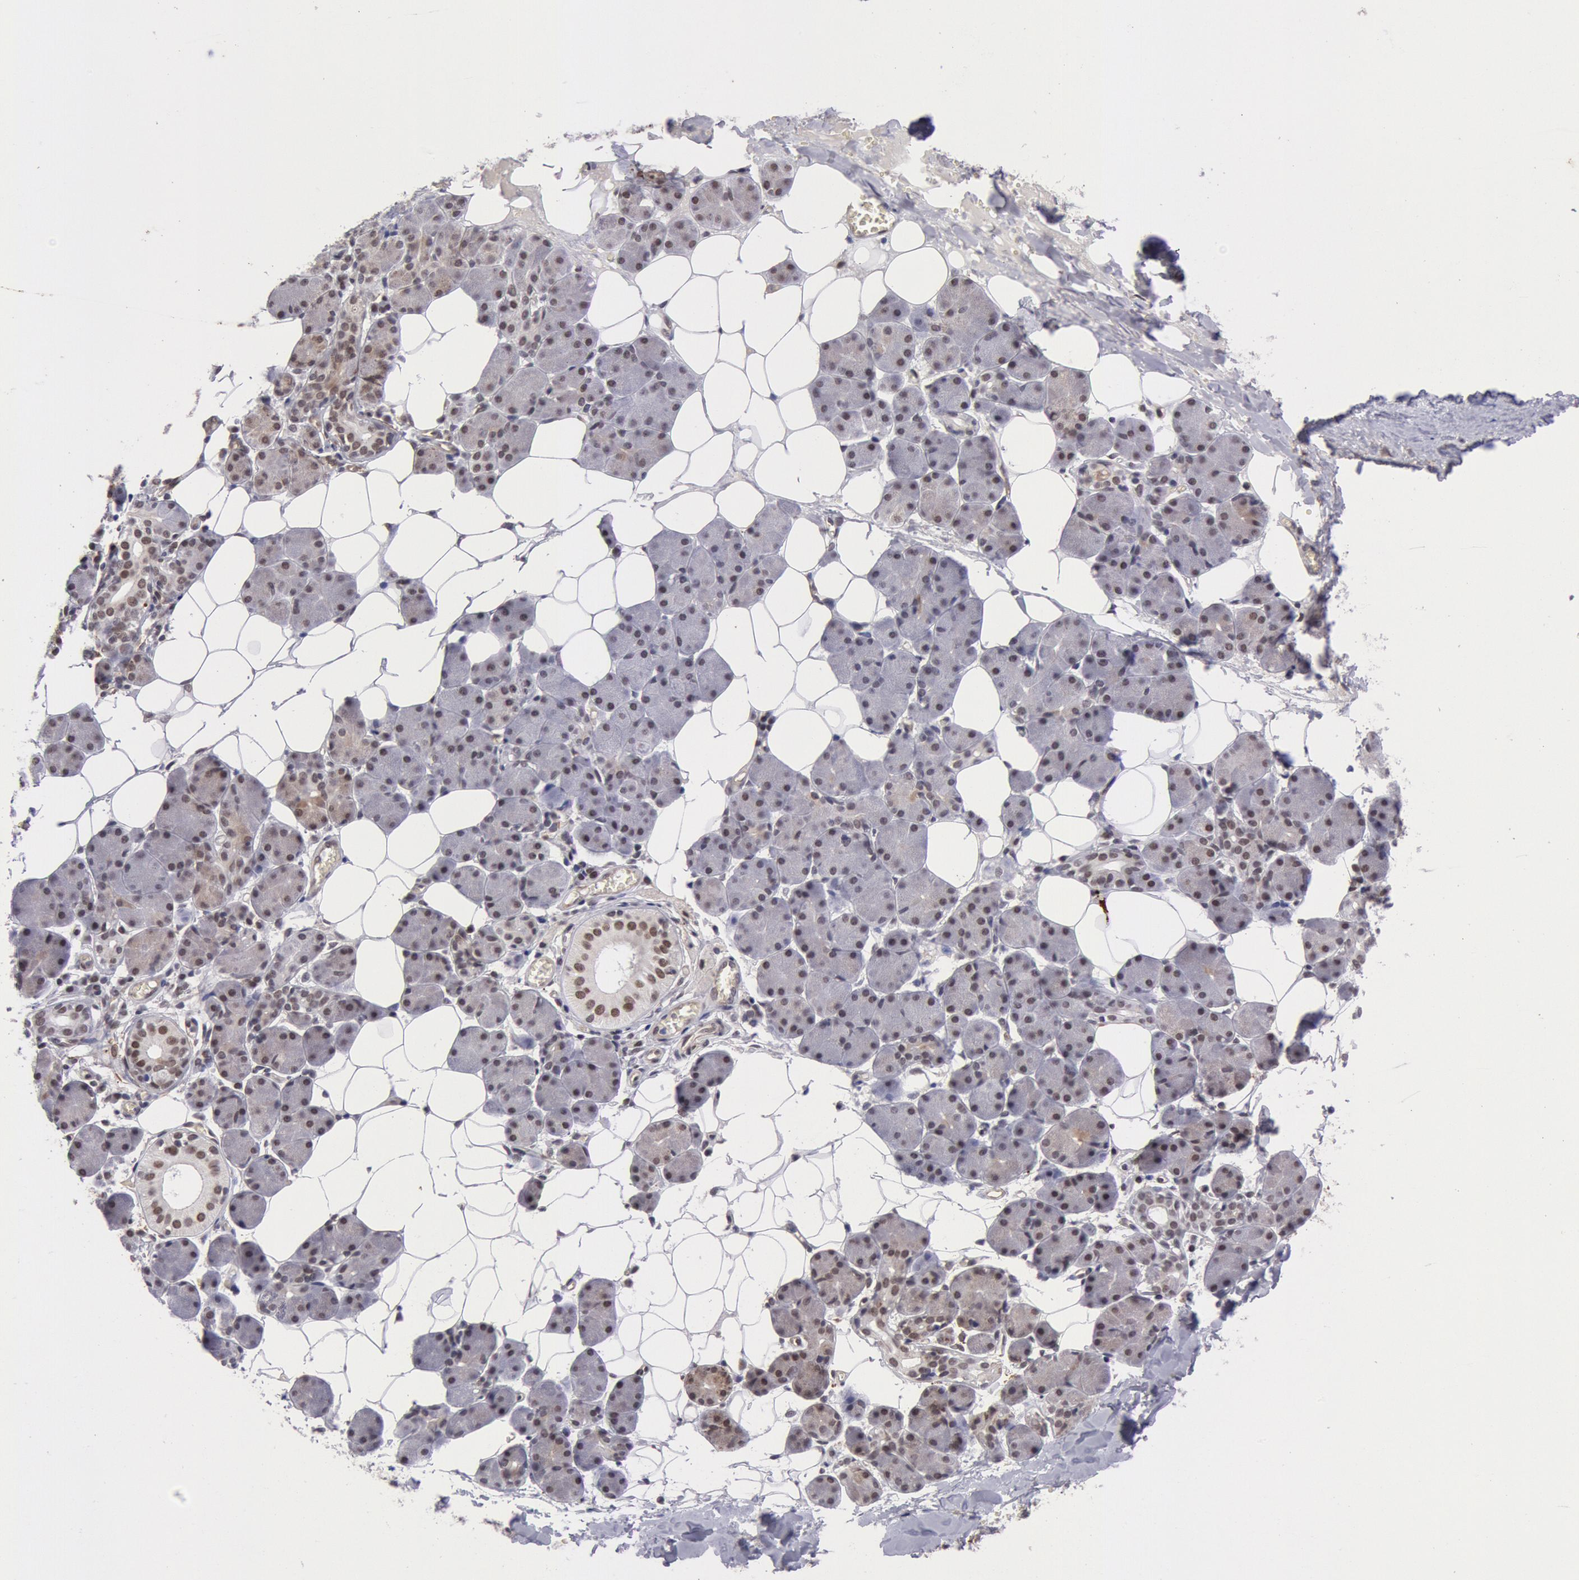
{"staining": {"intensity": "moderate", "quantity": ">75%", "location": "nuclear"}, "tissue": "salivary gland", "cell_type": "Glandular cells", "image_type": "normal", "snomed": [{"axis": "morphology", "description": "Normal tissue, NOS"}, {"axis": "morphology", "description": "Adenoma, NOS"}, {"axis": "topography", "description": "Salivary gland"}], "caption": "Immunohistochemistry (IHC) of normal salivary gland shows medium levels of moderate nuclear expression in approximately >75% of glandular cells. The staining was performed using DAB (3,3'-diaminobenzidine) to visualize the protein expression in brown, while the nuclei were stained in blue with hematoxylin (Magnification: 20x).", "gene": "CDKN2B", "patient": {"sex": "female", "age": 32}}